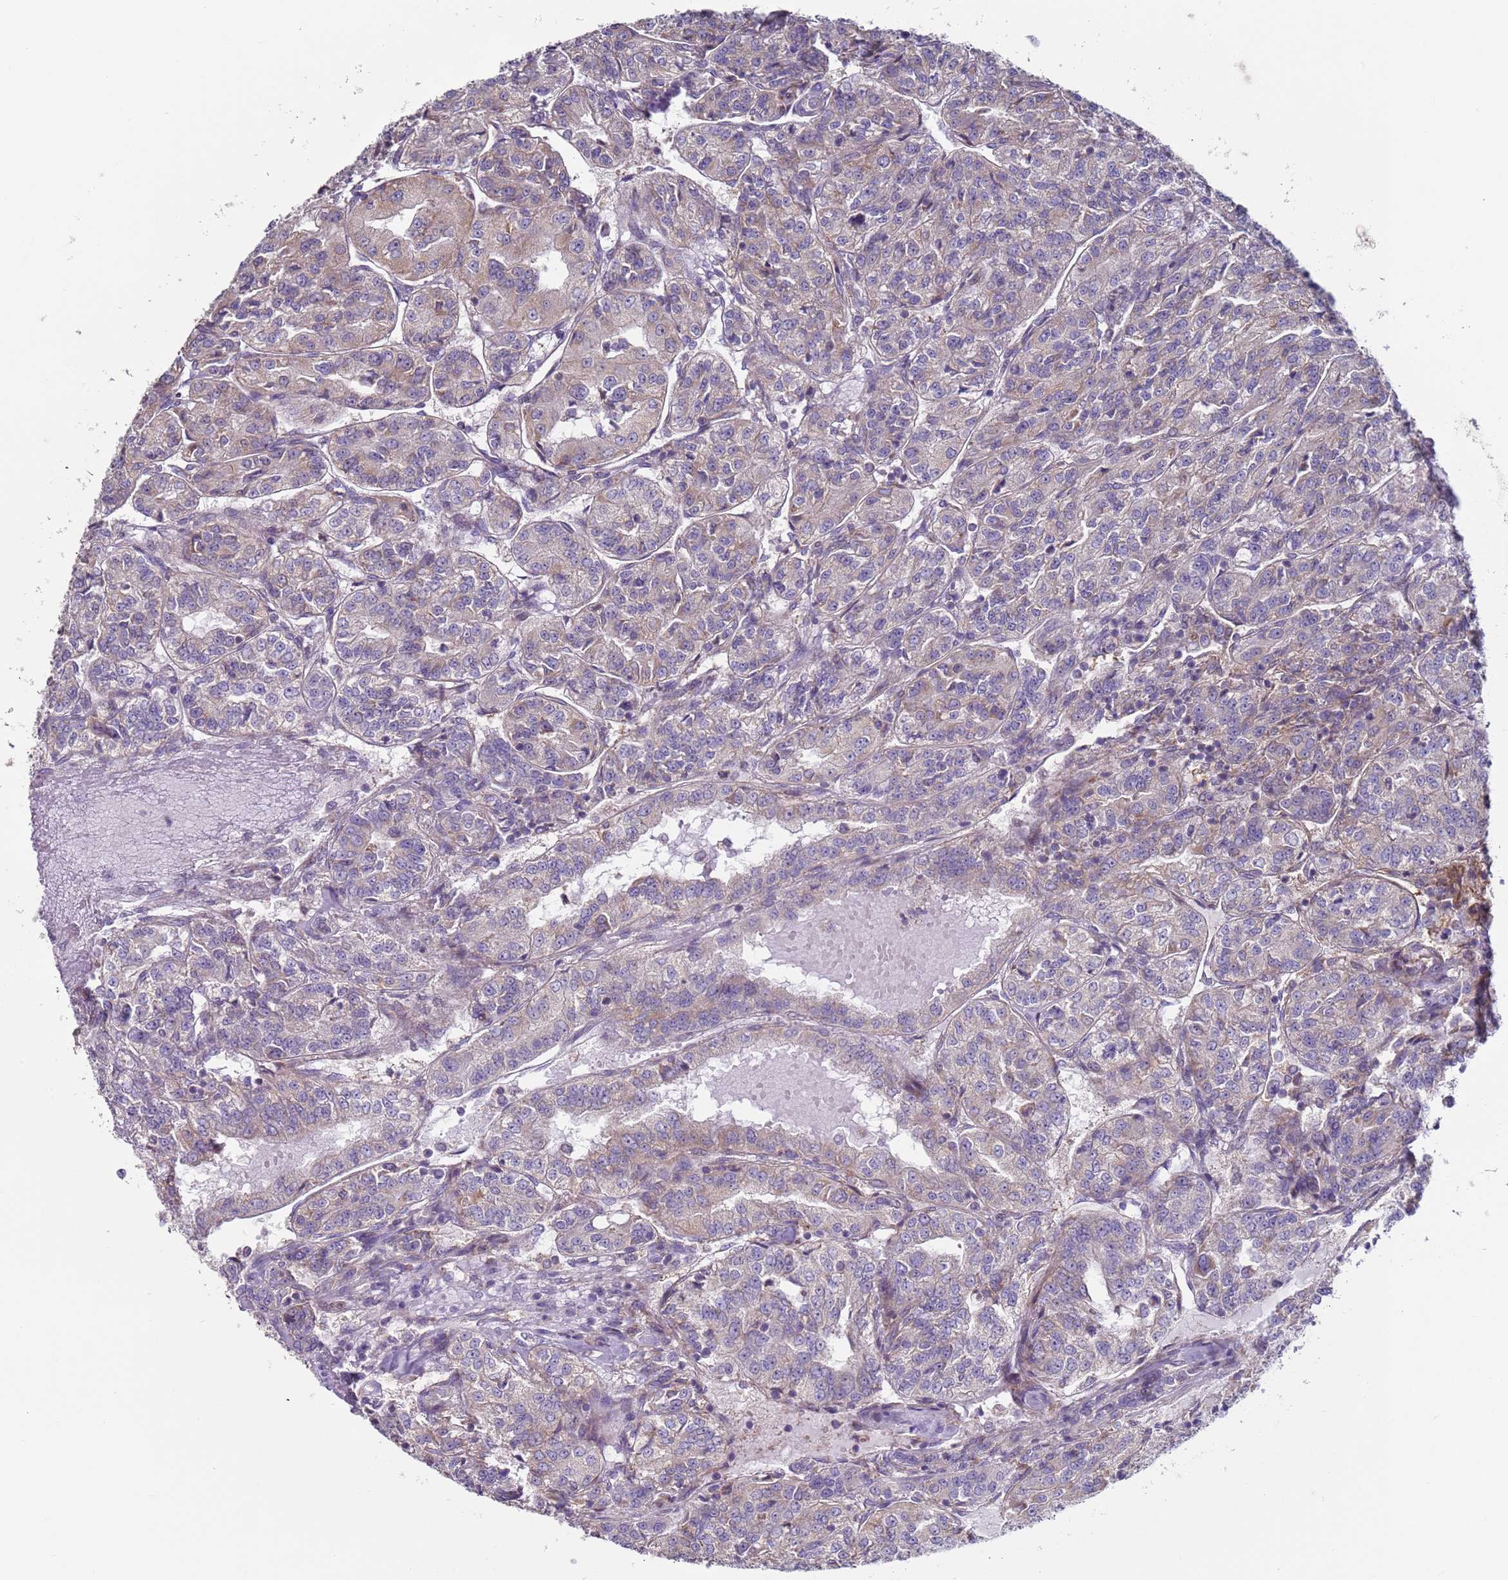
{"staining": {"intensity": "negative", "quantity": "none", "location": "none"}, "tissue": "renal cancer", "cell_type": "Tumor cells", "image_type": "cancer", "snomed": [{"axis": "morphology", "description": "Adenocarcinoma, NOS"}, {"axis": "topography", "description": "Kidney"}], "caption": "Immunohistochemical staining of renal cancer (adenocarcinoma) exhibits no significant expression in tumor cells. The staining is performed using DAB (3,3'-diaminobenzidine) brown chromogen with nuclei counter-stained in using hematoxylin.", "gene": "DIP2B", "patient": {"sex": "female", "age": 63}}